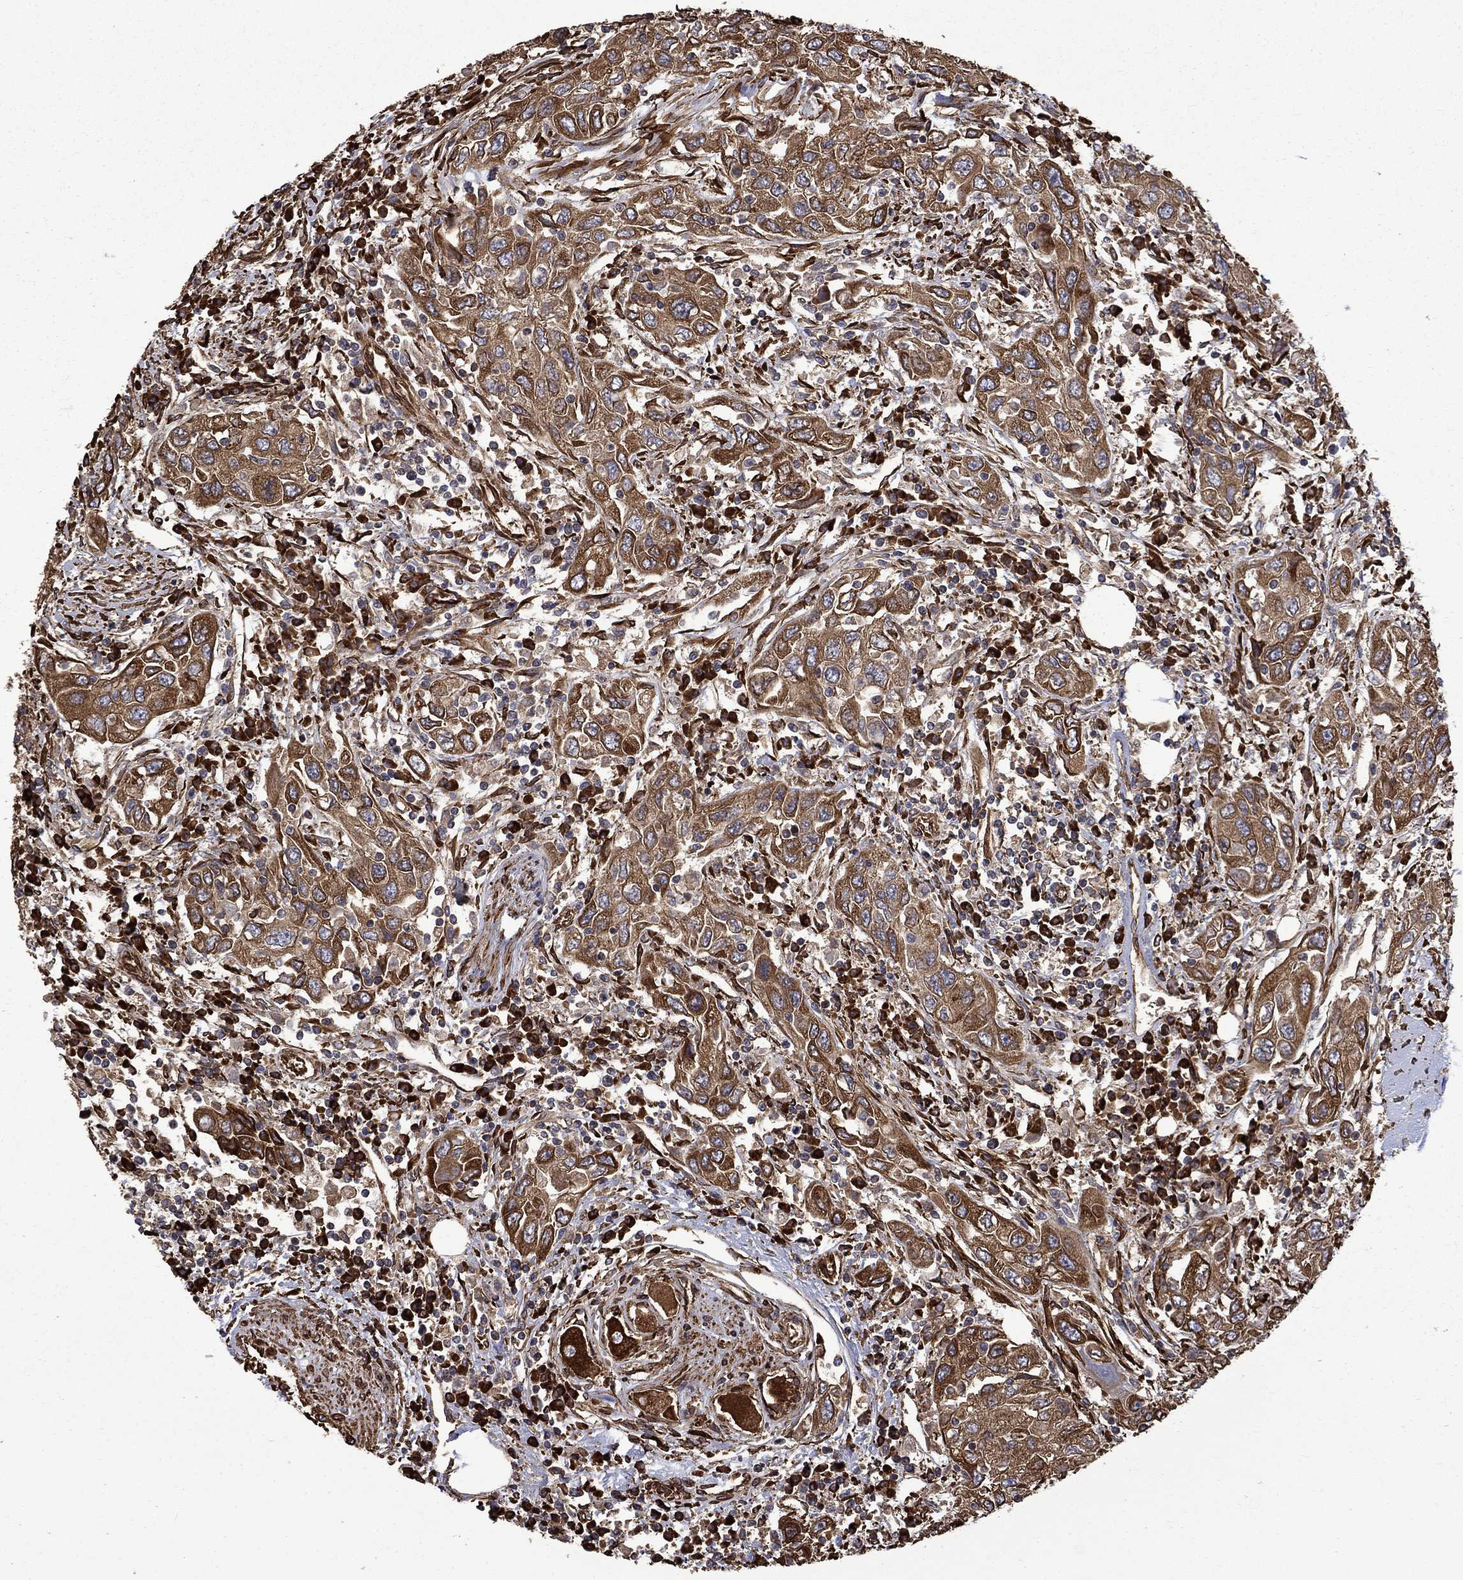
{"staining": {"intensity": "moderate", "quantity": ">75%", "location": "cytoplasmic/membranous"}, "tissue": "urothelial cancer", "cell_type": "Tumor cells", "image_type": "cancer", "snomed": [{"axis": "morphology", "description": "Urothelial carcinoma, High grade"}, {"axis": "topography", "description": "Urinary bladder"}], "caption": "Human high-grade urothelial carcinoma stained with a brown dye displays moderate cytoplasmic/membranous positive staining in approximately >75% of tumor cells.", "gene": "CUTC", "patient": {"sex": "male", "age": 76}}